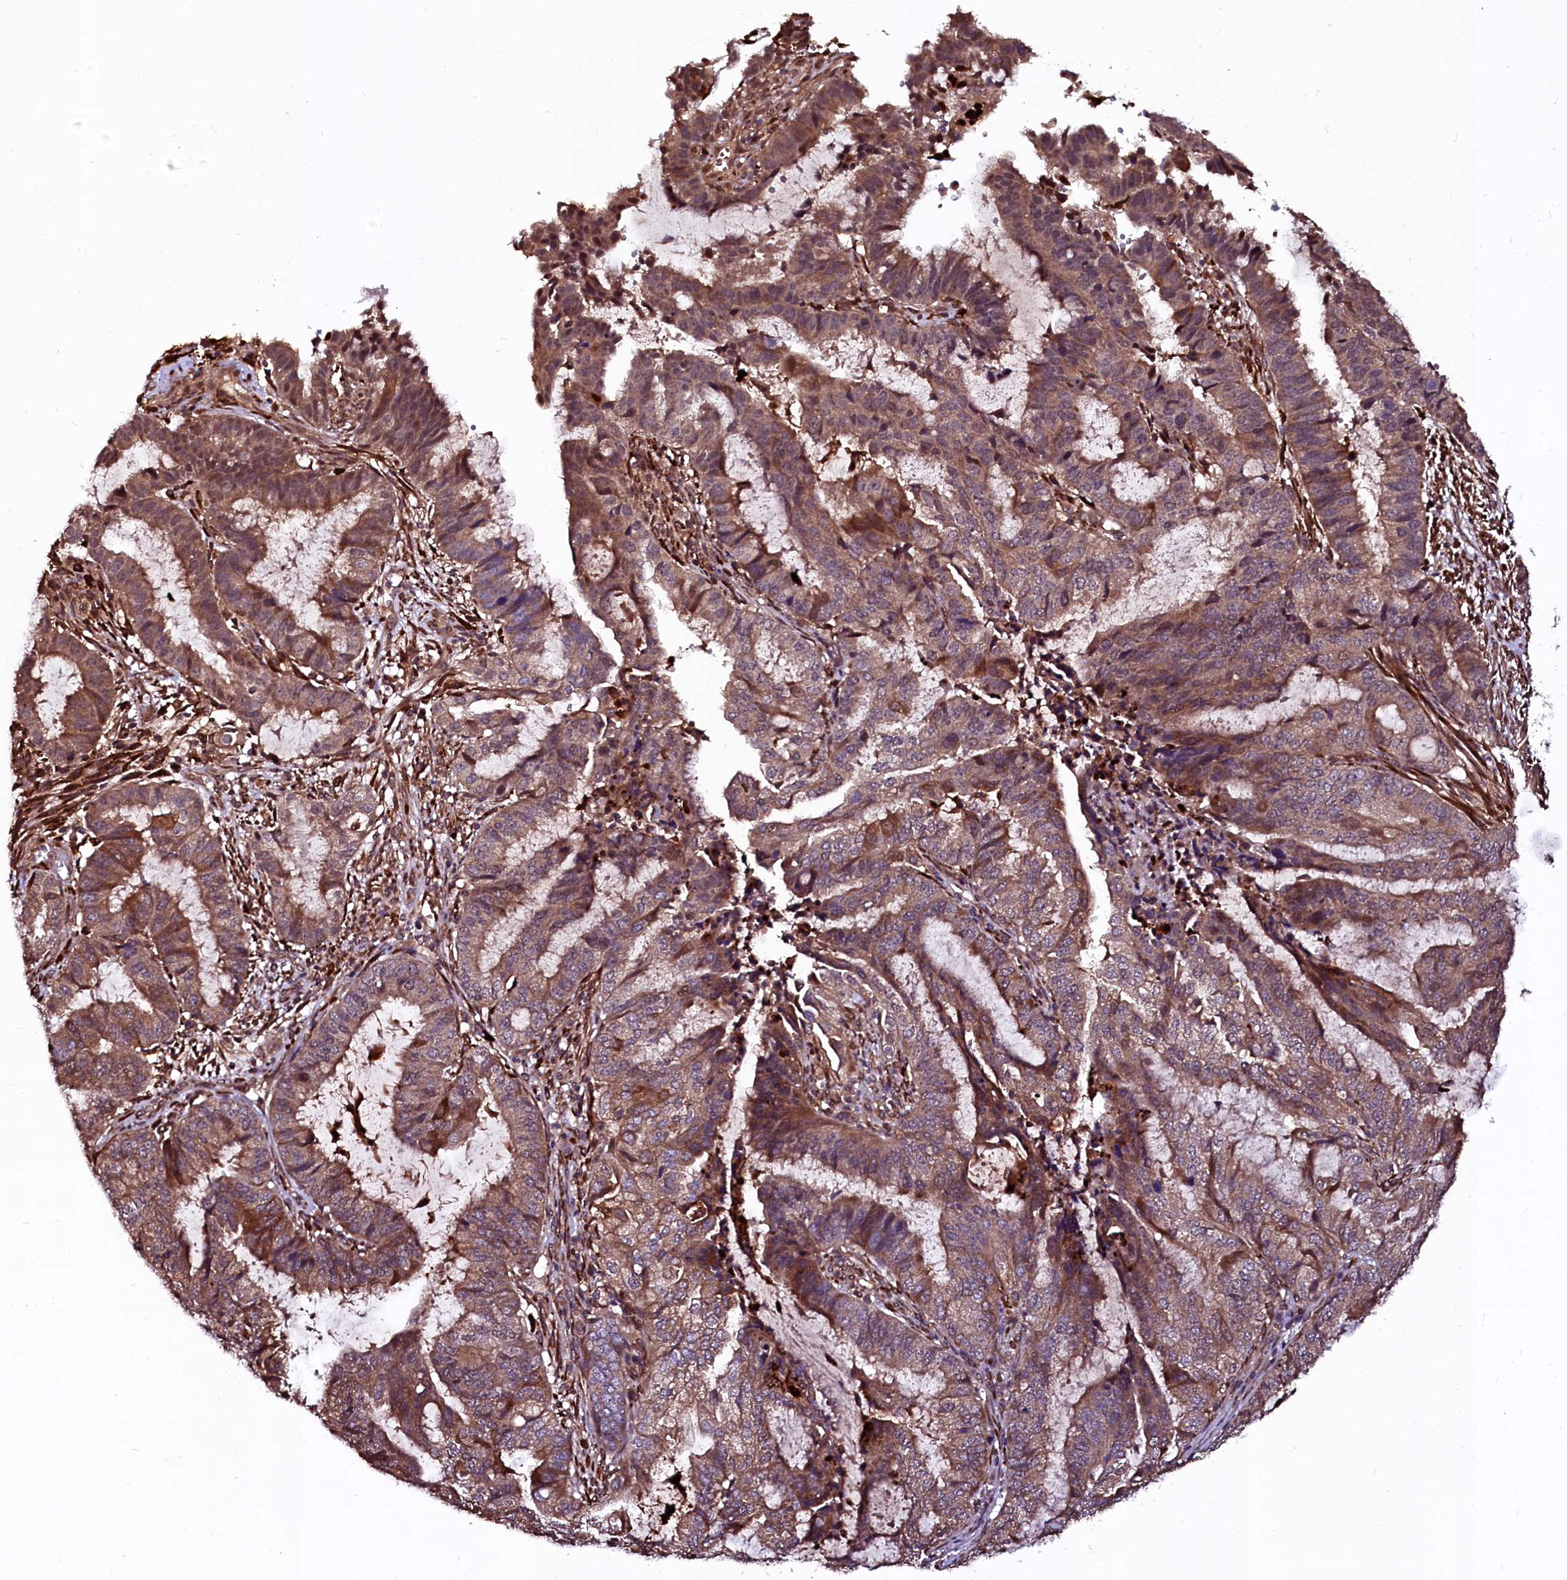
{"staining": {"intensity": "moderate", "quantity": ">75%", "location": "cytoplasmic/membranous"}, "tissue": "endometrial cancer", "cell_type": "Tumor cells", "image_type": "cancer", "snomed": [{"axis": "morphology", "description": "Adenocarcinoma, NOS"}, {"axis": "topography", "description": "Endometrium"}], "caption": "Approximately >75% of tumor cells in endometrial cancer (adenocarcinoma) demonstrate moderate cytoplasmic/membranous protein staining as visualized by brown immunohistochemical staining.", "gene": "N4BP1", "patient": {"sex": "female", "age": 51}}